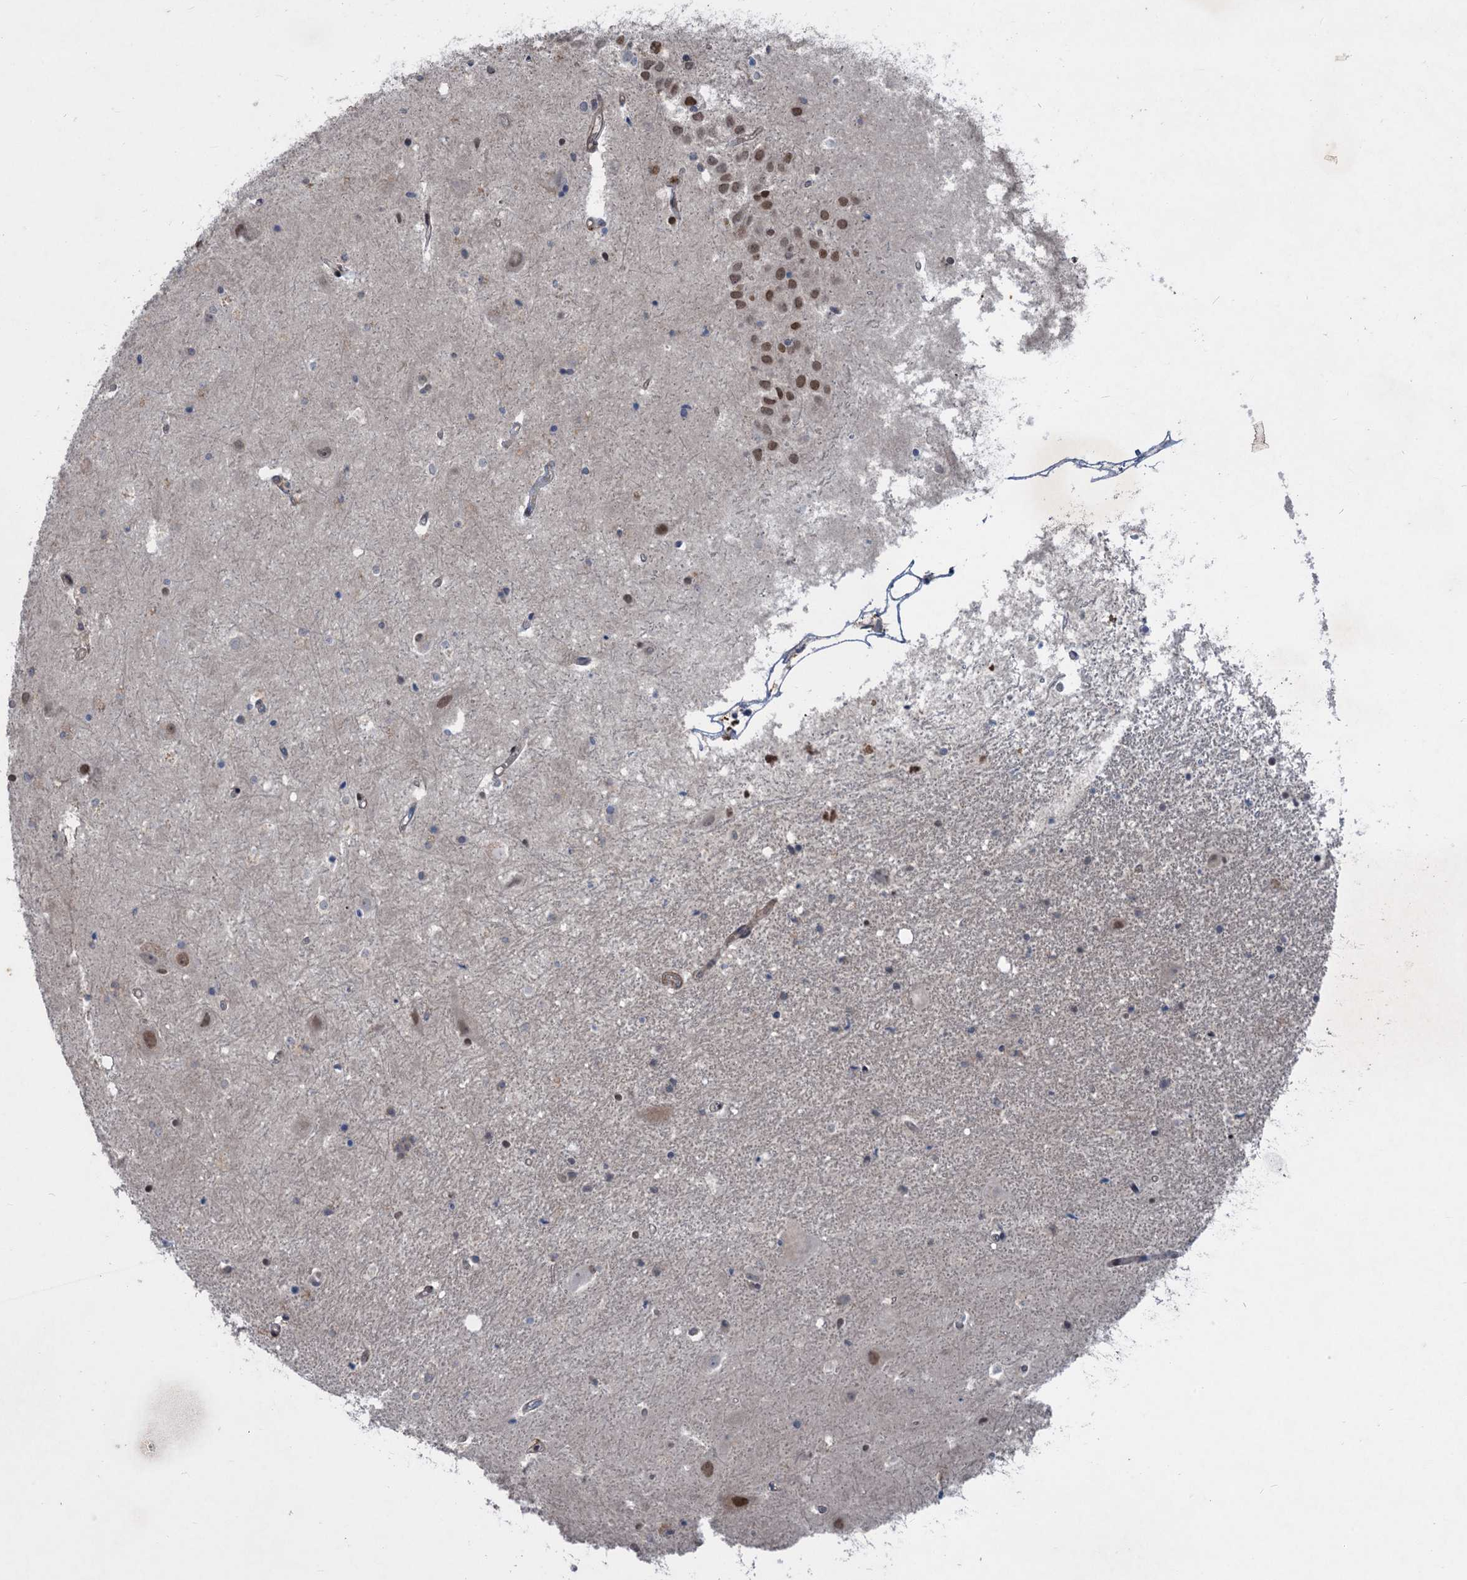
{"staining": {"intensity": "negative", "quantity": "none", "location": "none"}, "tissue": "hippocampus", "cell_type": "Glial cells", "image_type": "normal", "snomed": [{"axis": "morphology", "description": "Normal tissue, NOS"}, {"axis": "topography", "description": "Hippocampus"}], "caption": "This is an IHC image of benign human hippocampus. There is no staining in glial cells.", "gene": "TTC31", "patient": {"sex": "female", "age": 52}}